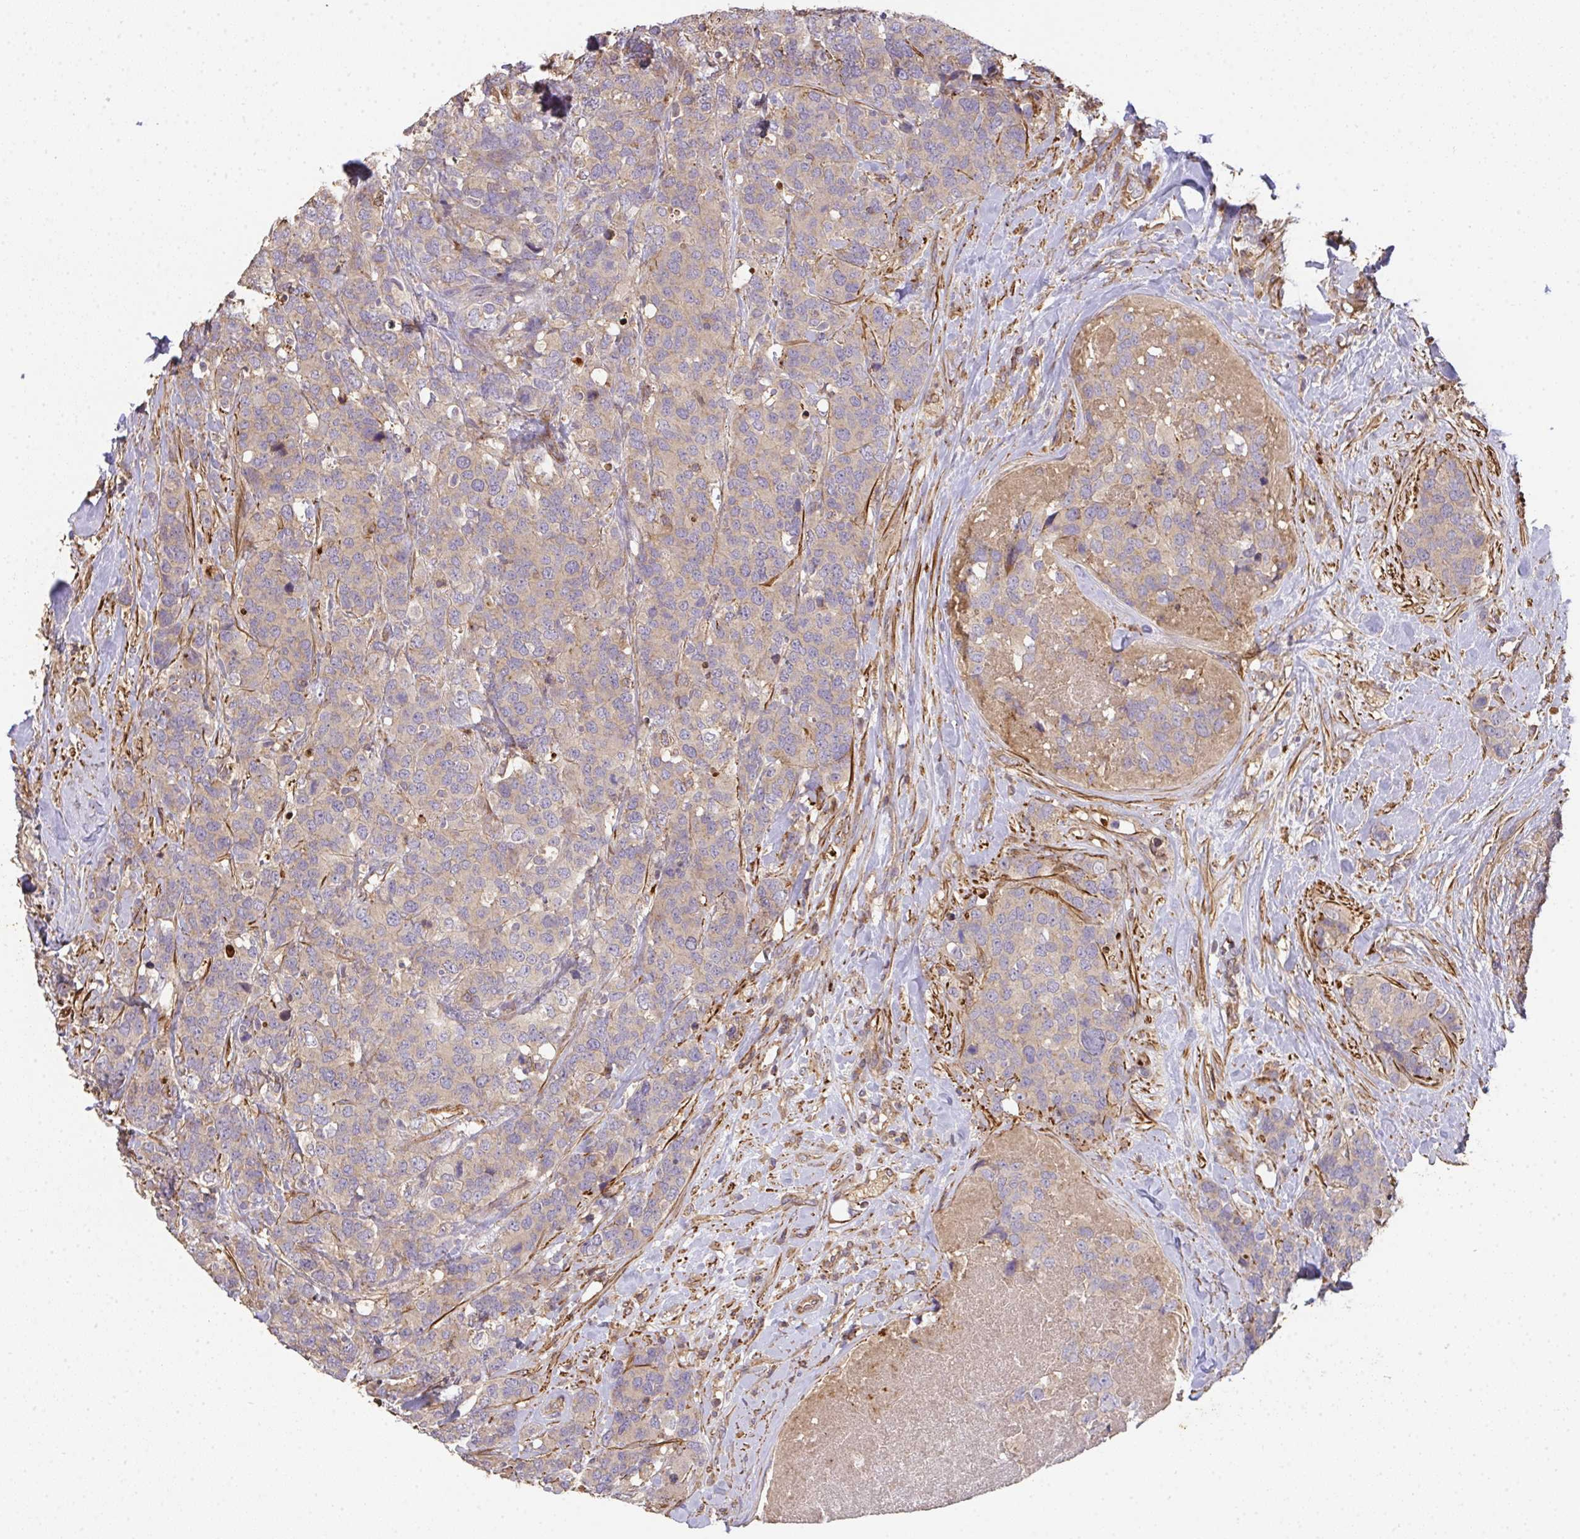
{"staining": {"intensity": "weak", "quantity": ">75%", "location": "cytoplasmic/membranous"}, "tissue": "breast cancer", "cell_type": "Tumor cells", "image_type": "cancer", "snomed": [{"axis": "morphology", "description": "Lobular carcinoma"}, {"axis": "topography", "description": "Breast"}], "caption": "IHC image of human breast lobular carcinoma stained for a protein (brown), which displays low levels of weak cytoplasmic/membranous staining in about >75% of tumor cells.", "gene": "TNMD", "patient": {"sex": "female", "age": 59}}